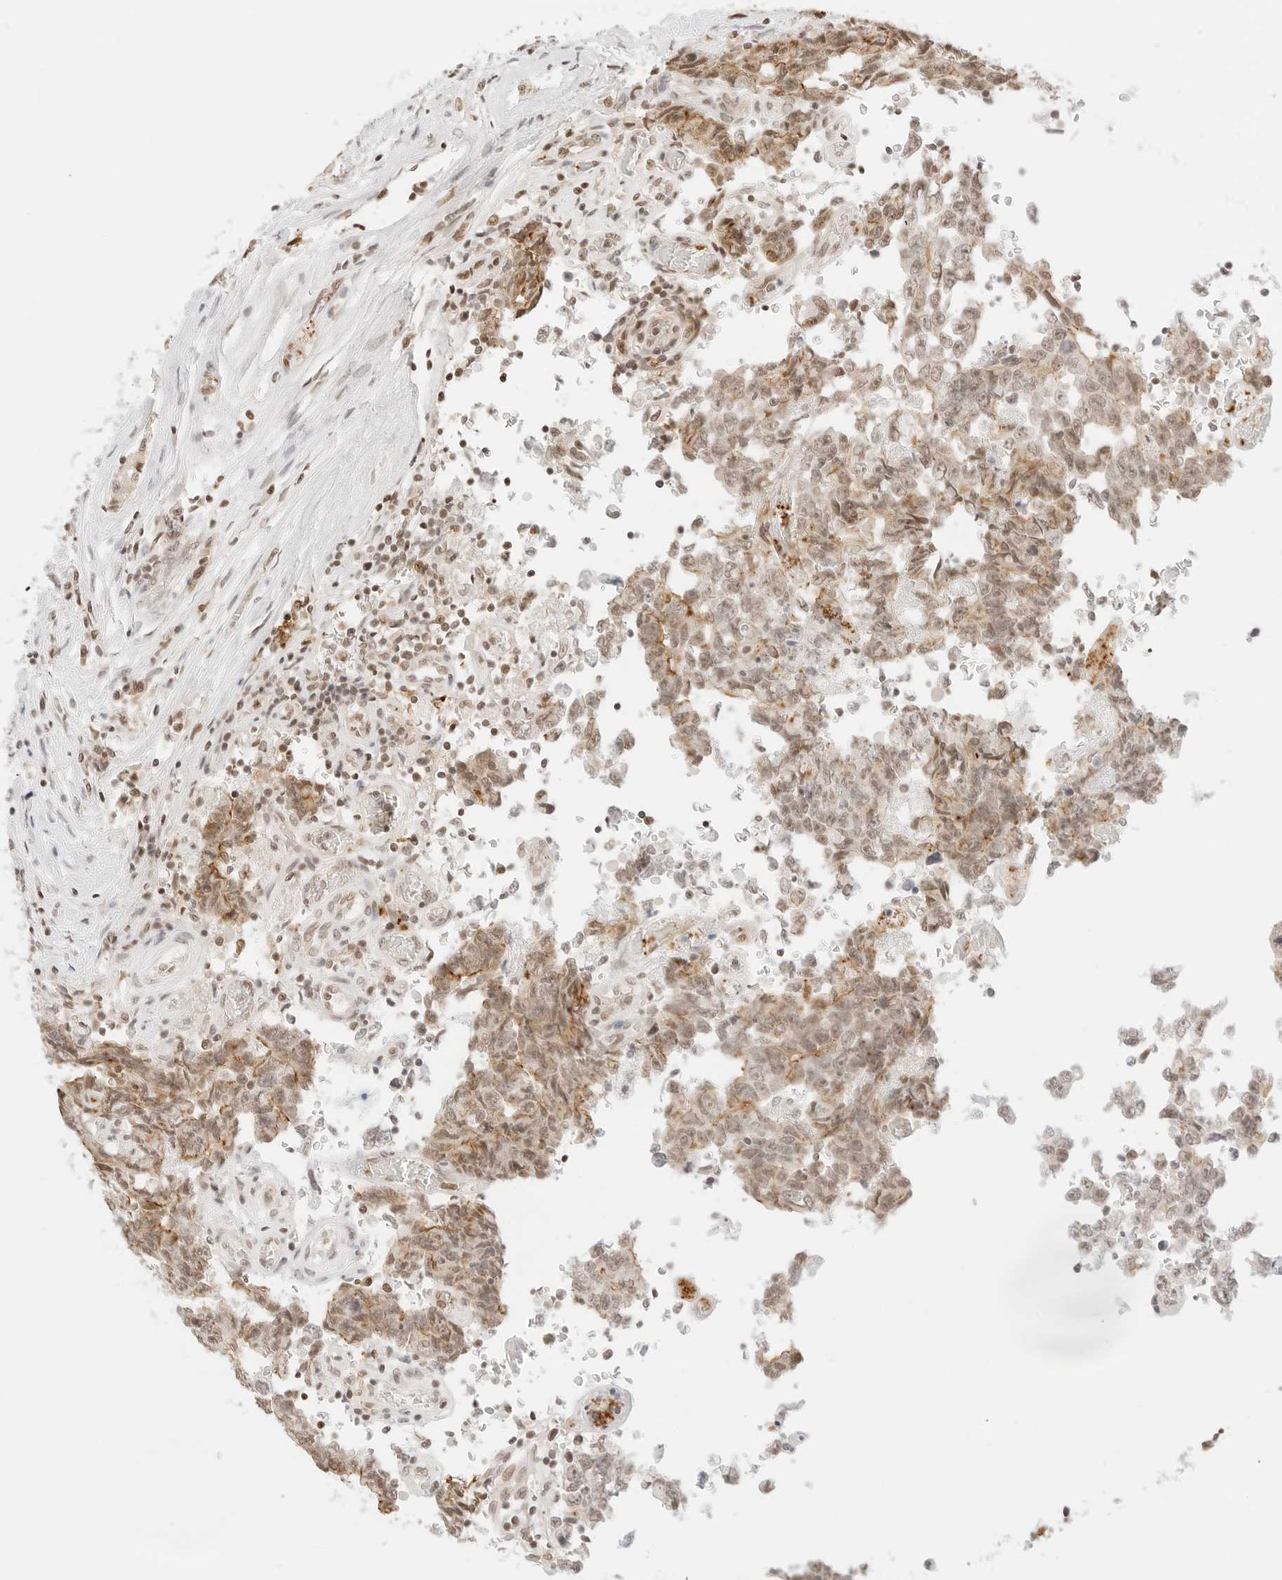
{"staining": {"intensity": "moderate", "quantity": "<25%", "location": "cytoplasmic/membranous"}, "tissue": "testis cancer", "cell_type": "Tumor cells", "image_type": "cancer", "snomed": [{"axis": "morphology", "description": "Carcinoma, Embryonal, NOS"}, {"axis": "topography", "description": "Testis"}], "caption": "Embryonal carcinoma (testis) stained with a protein marker shows moderate staining in tumor cells.", "gene": "GNAS", "patient": {"sex": "male", "age": 26}}